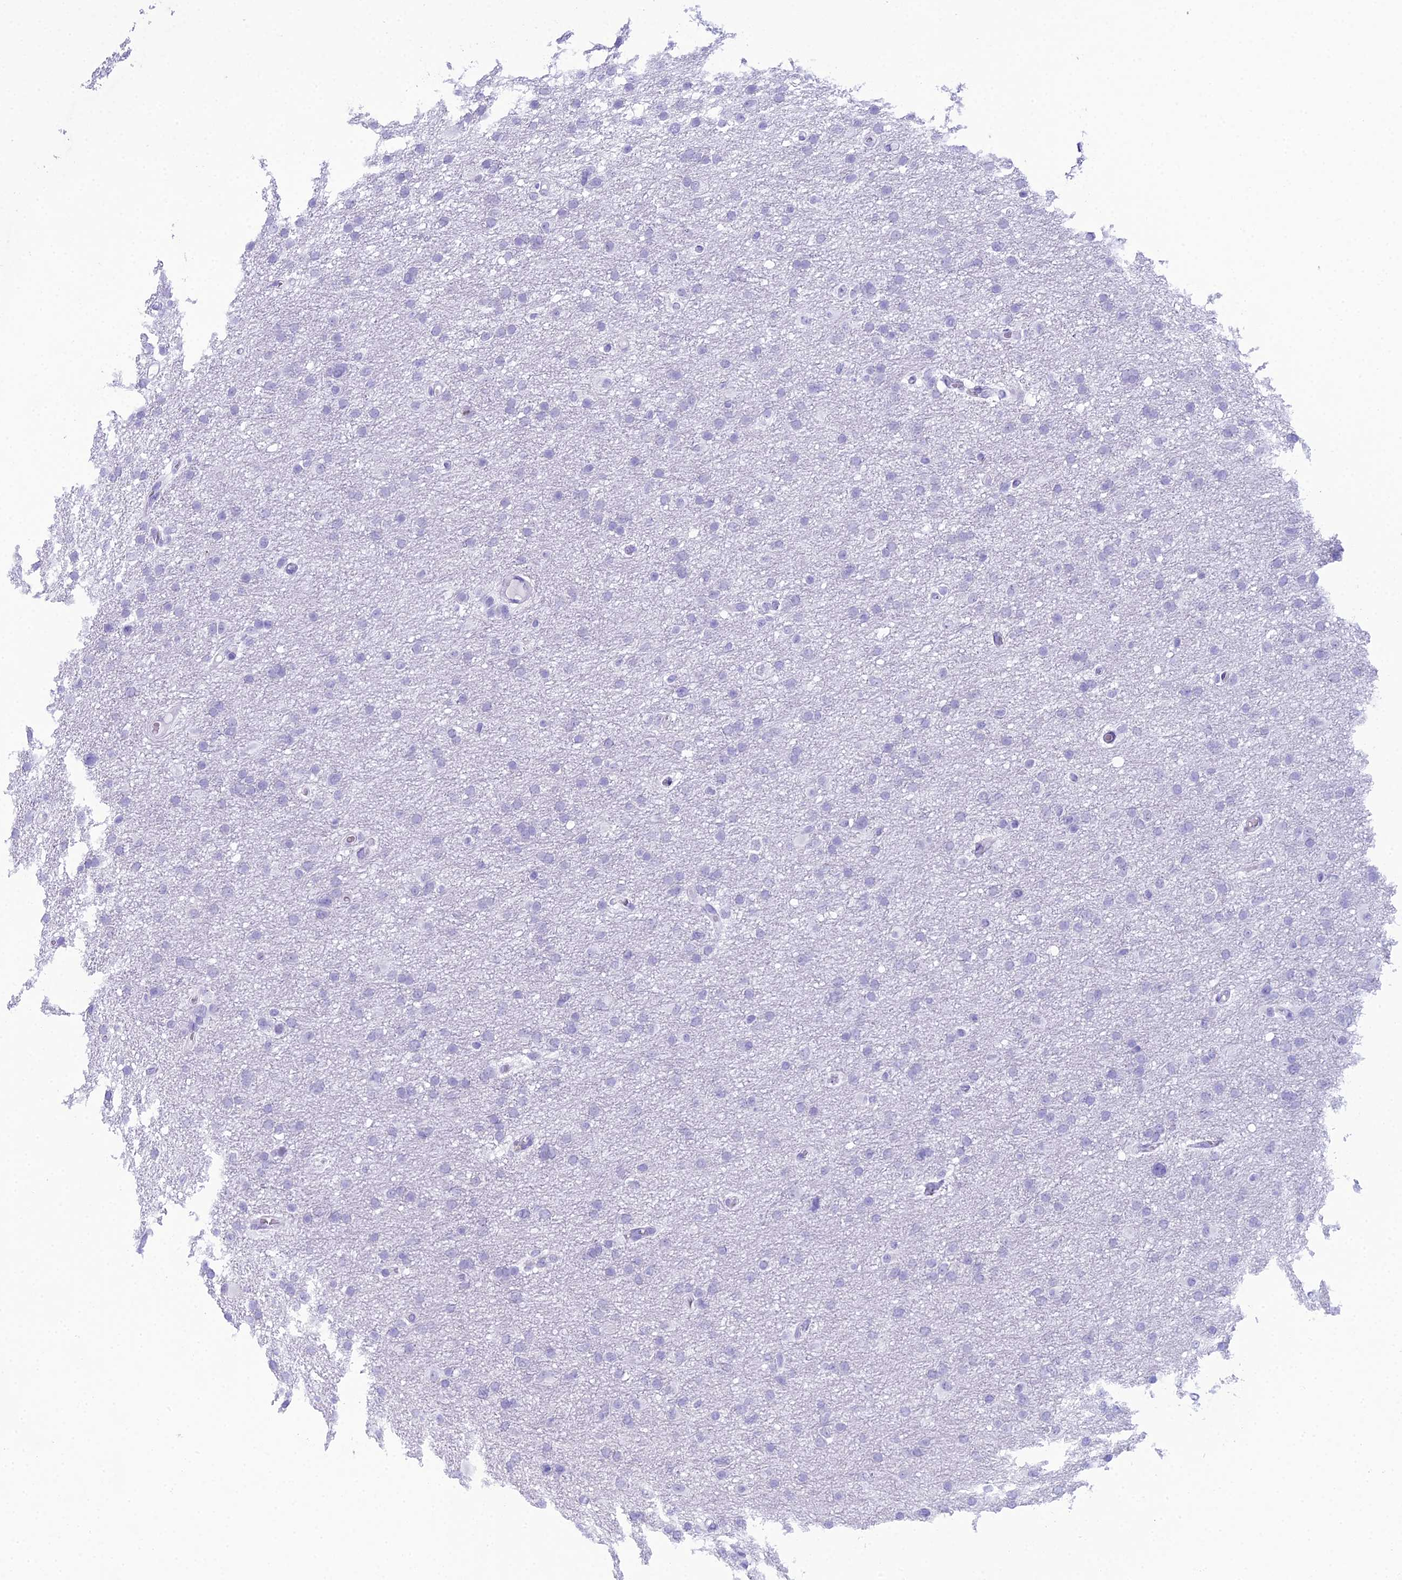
{"staining": {"intensity": "negative", "quantity": "none", "location": "none"}, "tissue": "glioma", "cell_type": "Tumor cells", "image_type": "cancer", "snomed": [{"axis": "morphology", "description": "Glioma, malignant, High grade"}, {"axis": "topography", "description": "Cerebral cortex"}], "caption": "There is no significant positivity in tumor cells of high-grade glioma (malignant). (DAB immunohistochemistry with hematoxylin counter stain).", "gene": "RNPS1", "patient": {"sex": "female", "age": 36}}